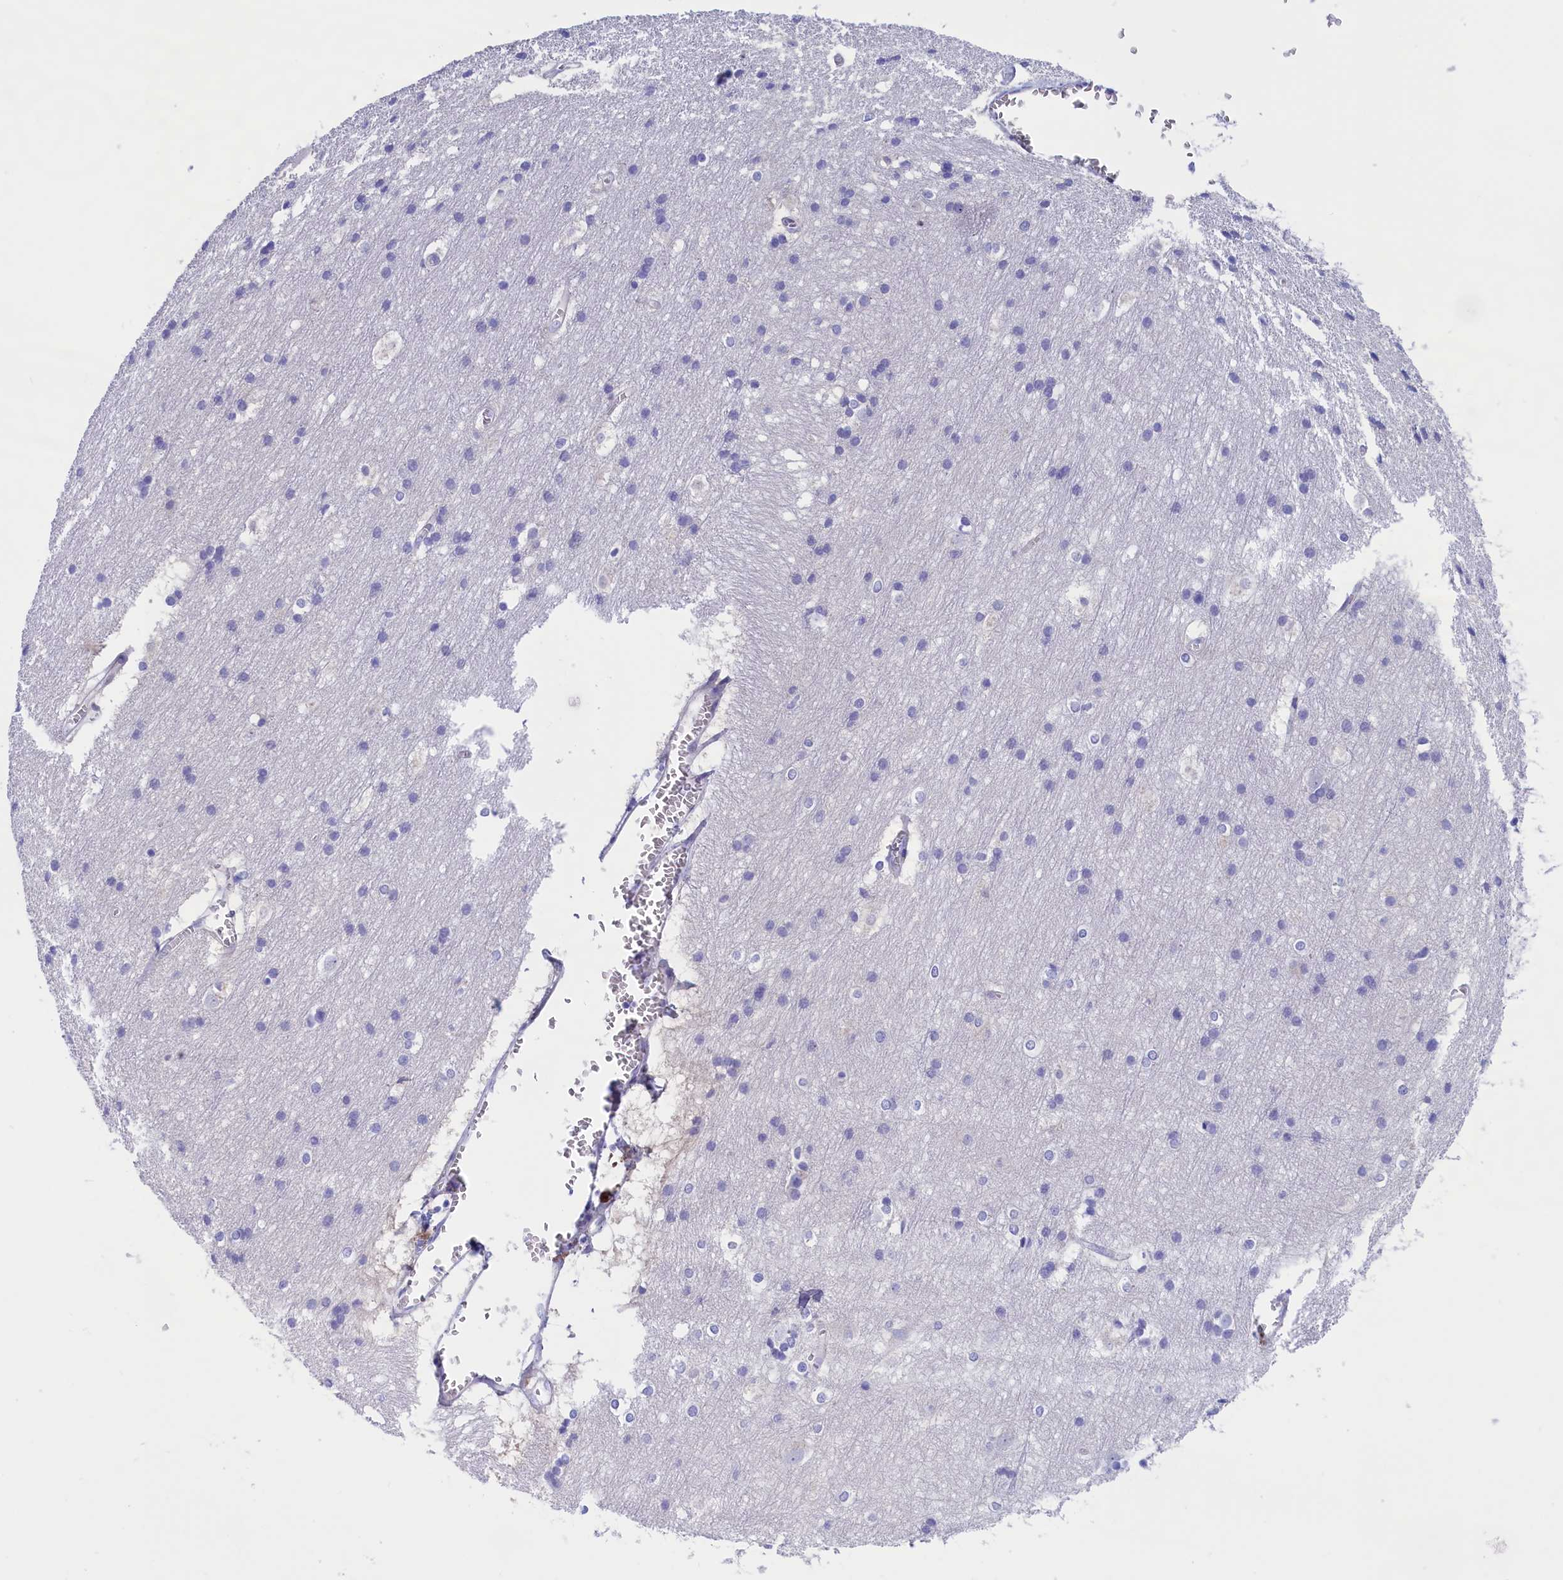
{"staining": {"intensity": "negative", "quantity": "none", "location": "none"}, "tissue": "cerebral cortex", "cell_type": "Endothelial cells", "image_type": "normal", "snomed": [{"axis": "morphology", "description": "Normal tissue, NOS"}, {"axis": "topography", "description": "Cerebral cortex"}], "caption": "Micrograph shows no protein expression in endothelial cells of benign cerebral cortex. (DAB (3,3'-diaminobenzidine) immunohistochemistry, high magnification).", "gene": "VPS35L", "patient": {"sex": "male", "age": 54}}